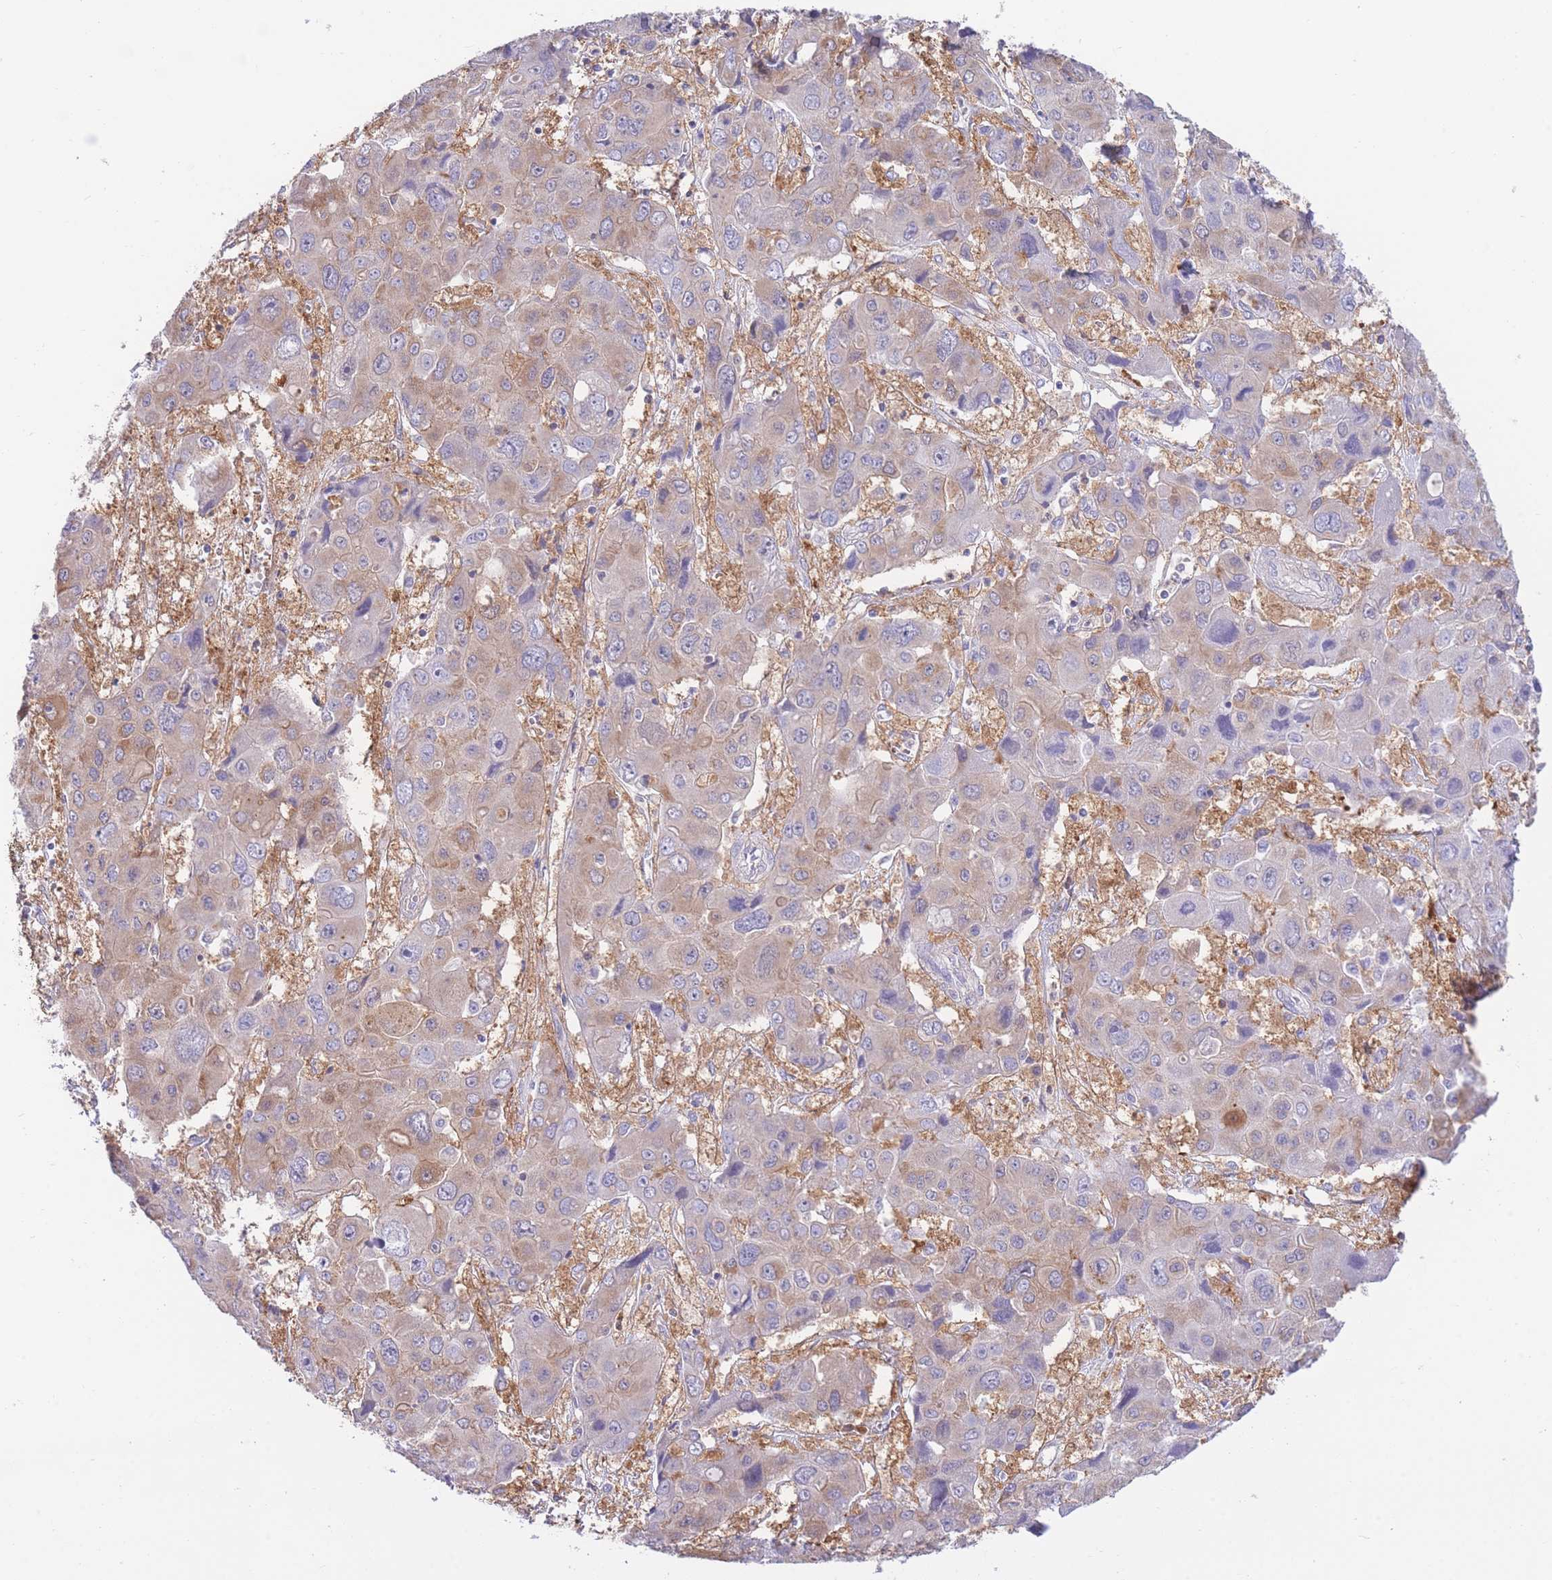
{"staining": {"intensity": "weak", "quantity": "25%-75%", "location": "cytoplasmic/membranous"}, "tissue": "liver cancer", "cell_type": "Tumor cells", "image_type": "cancer", "snomed": [{"axis": "morphology", "description": "Cholangiocarcinoma"}, {"axis": "topography", "description": "Liver"}], "caption": "Protein staining of liver cancer (cholangiocarcinoma) tissue reveals weak cytoplasmic/membranous positivity in about 25%-75% of tumor cells.", "gene": "NAMPT", "patient": {"sex": "male", "age": 67}}